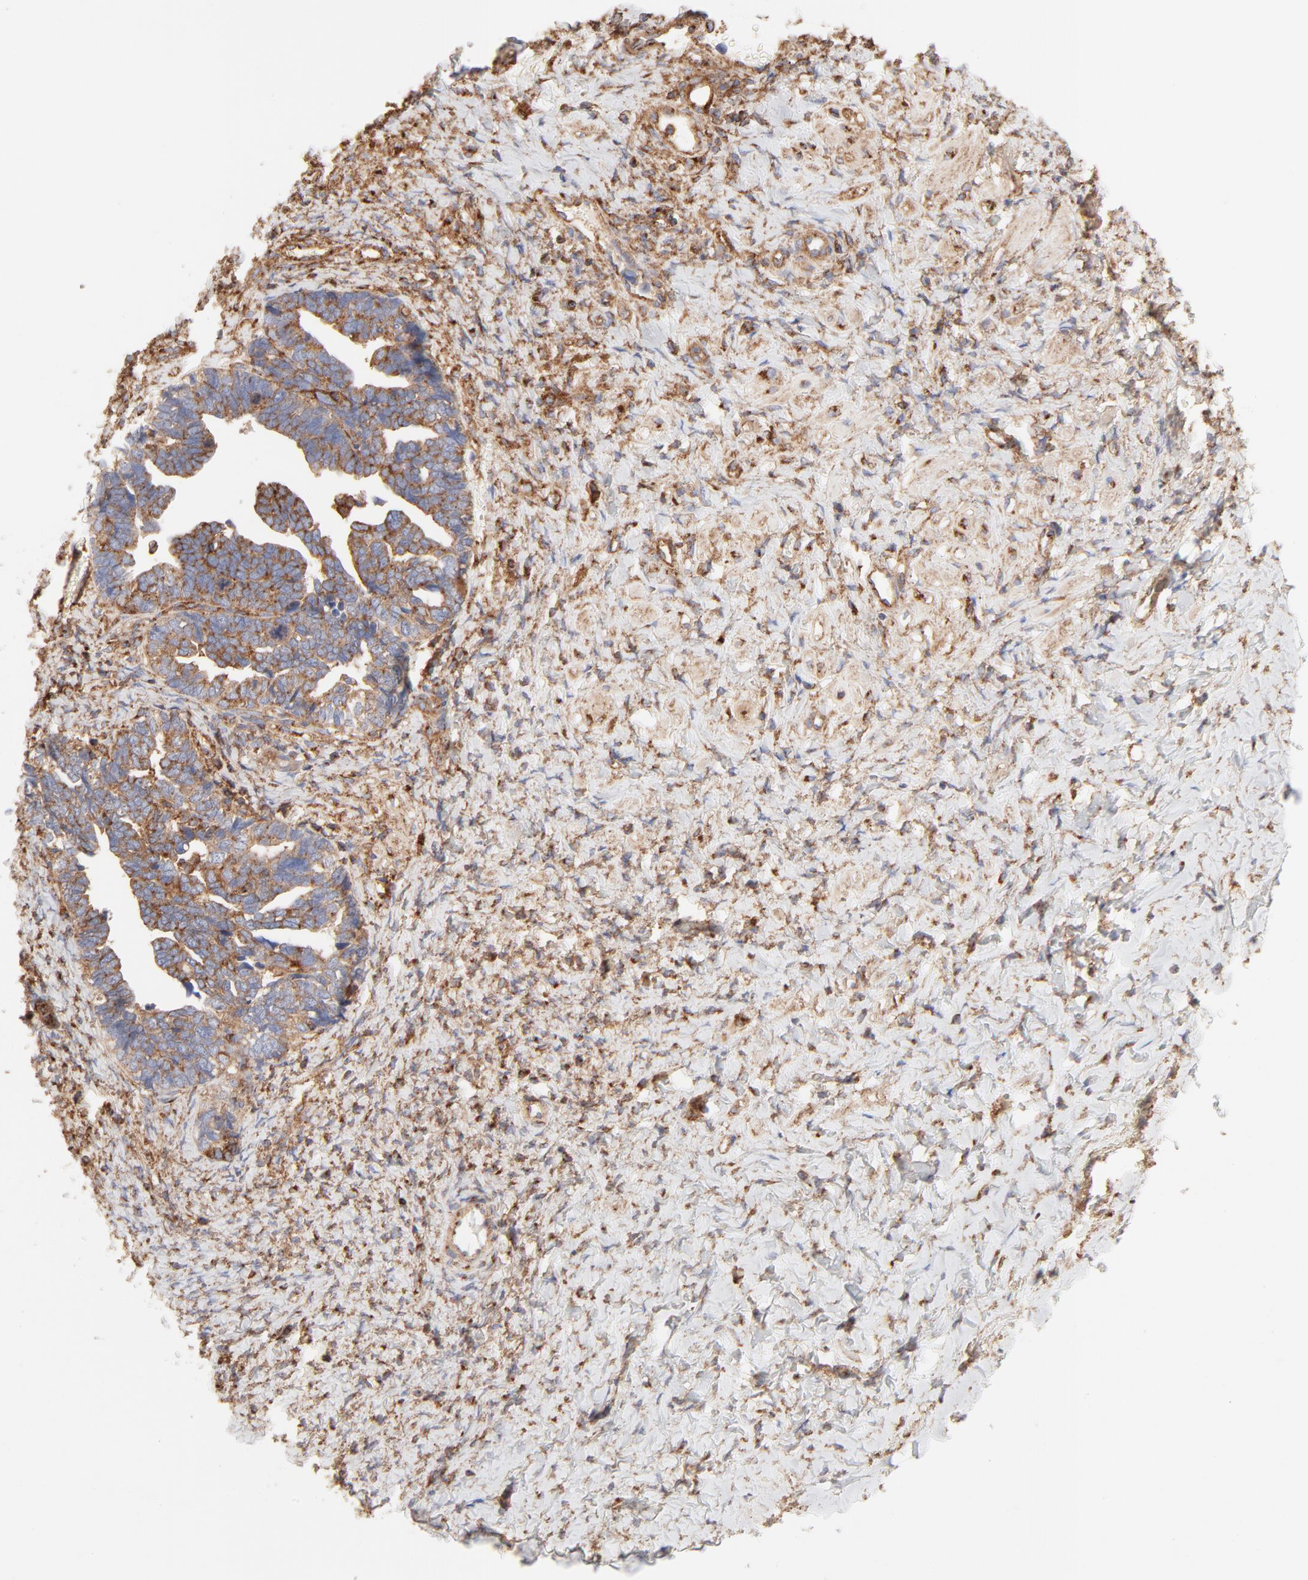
{"staining": {"intensity": "moderate", "quantity": ">75%", "location": "cytoplasmic/membranous"}, "tissue": "ovarian cancer", "cell_type": "Tumor cells", "image_type": "cancer", "snomed": [{"axis": "morphology", "description": "Cystadenocarcinoma, serous, NOS"}, {"axis": "topography", "description": "Ovary"}], "caption": "Protein analysis of ovarian cancer tissue exhibits moderate cytoplasmic/membranous staining in about >75% of tumor cells.", "gene": "CLTB", "patient": {"sex": "female", "age": 77}}